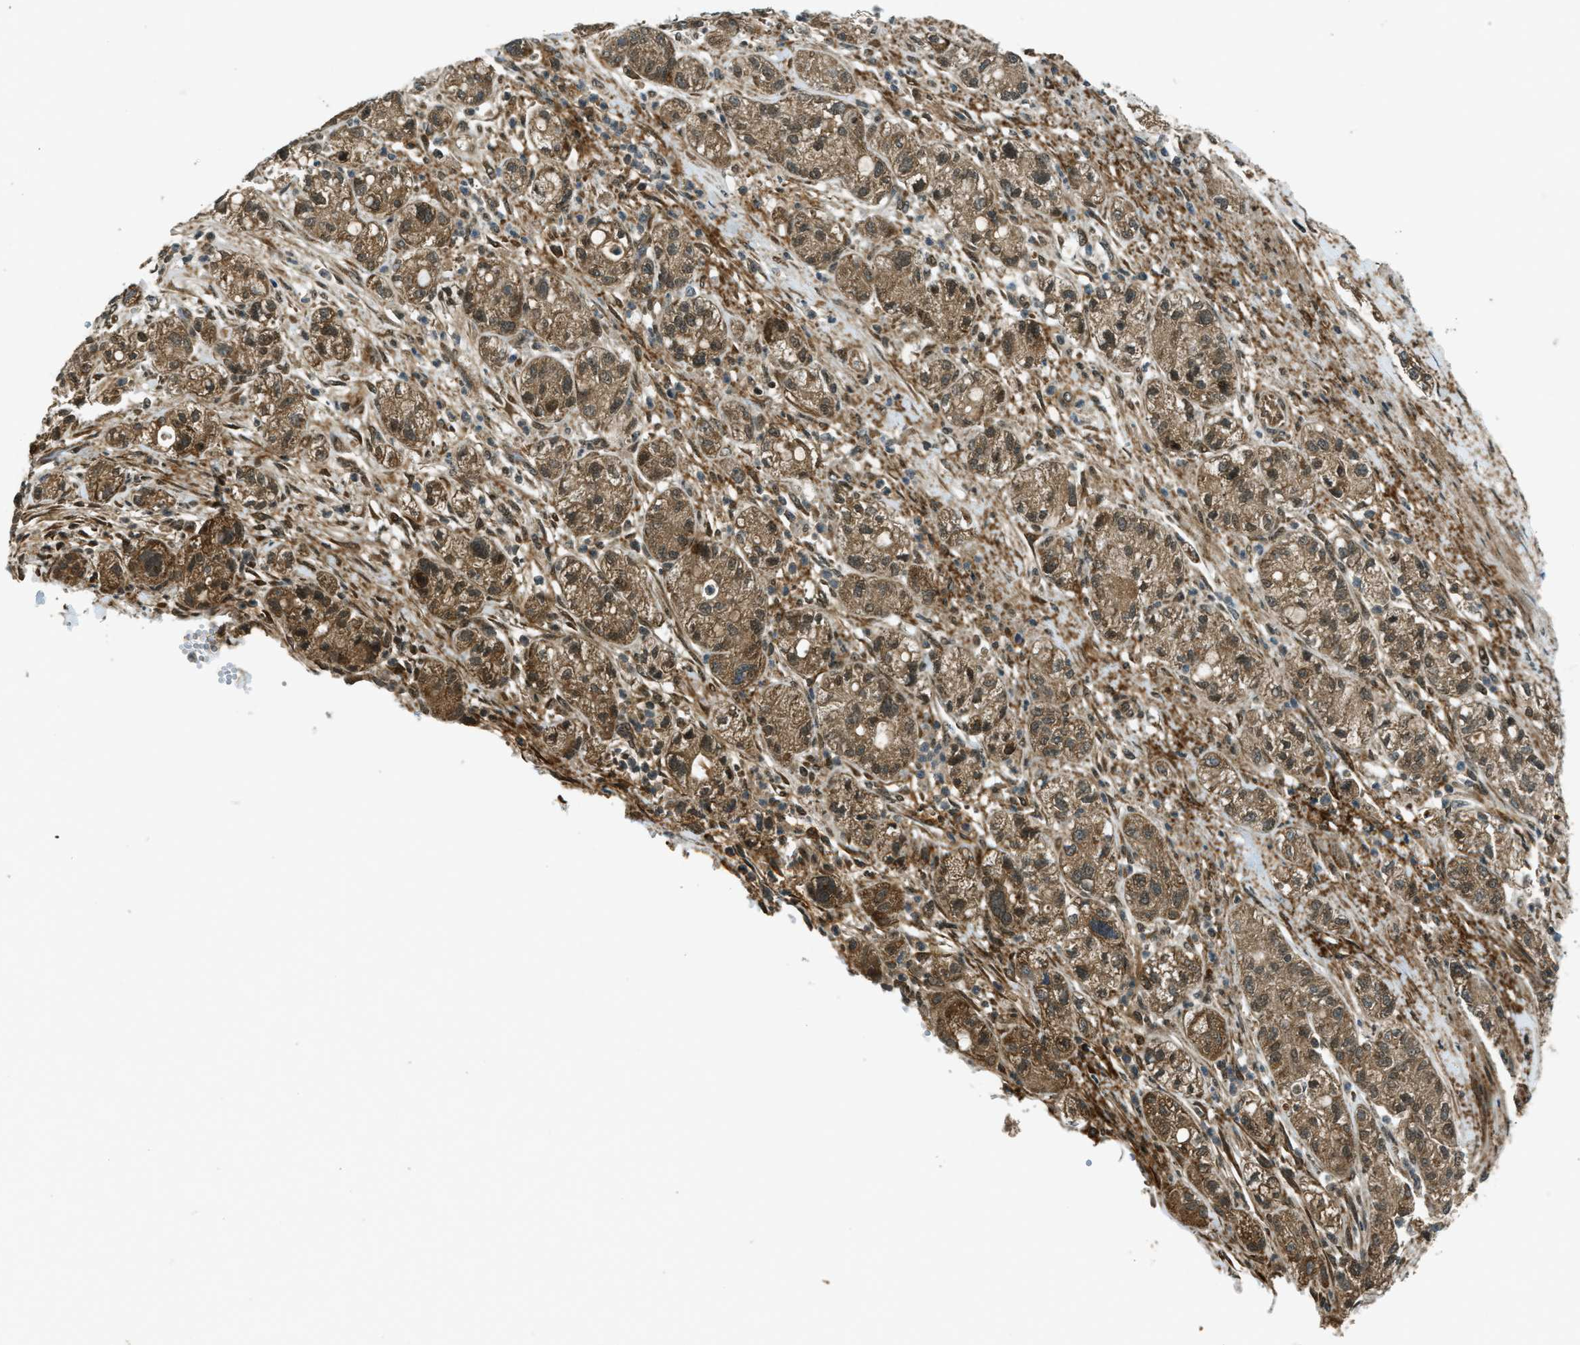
{"staining": {"intensity": "moderate", "quantity": ">75%", "location": "cytoplasmic/membranous,nuclear"}, "tissue": "pancreatic cancer", "cell_type": "Tumor cells", "image_type": "cancer", "snomed": [{"axis": "morphology", "description": "Adenocarcinoma, NOS"}, {"axis": "topography", "description": "Pancreas"}], "caption": "A medium amount of moderate cytoplasmic/membranous and nuclear expression is appreciated in about >75% of tumor cells in pancreatic cancer tissue.", "gene": "EIF2AK3", "patient": {"sex": "female", "age": 78}}